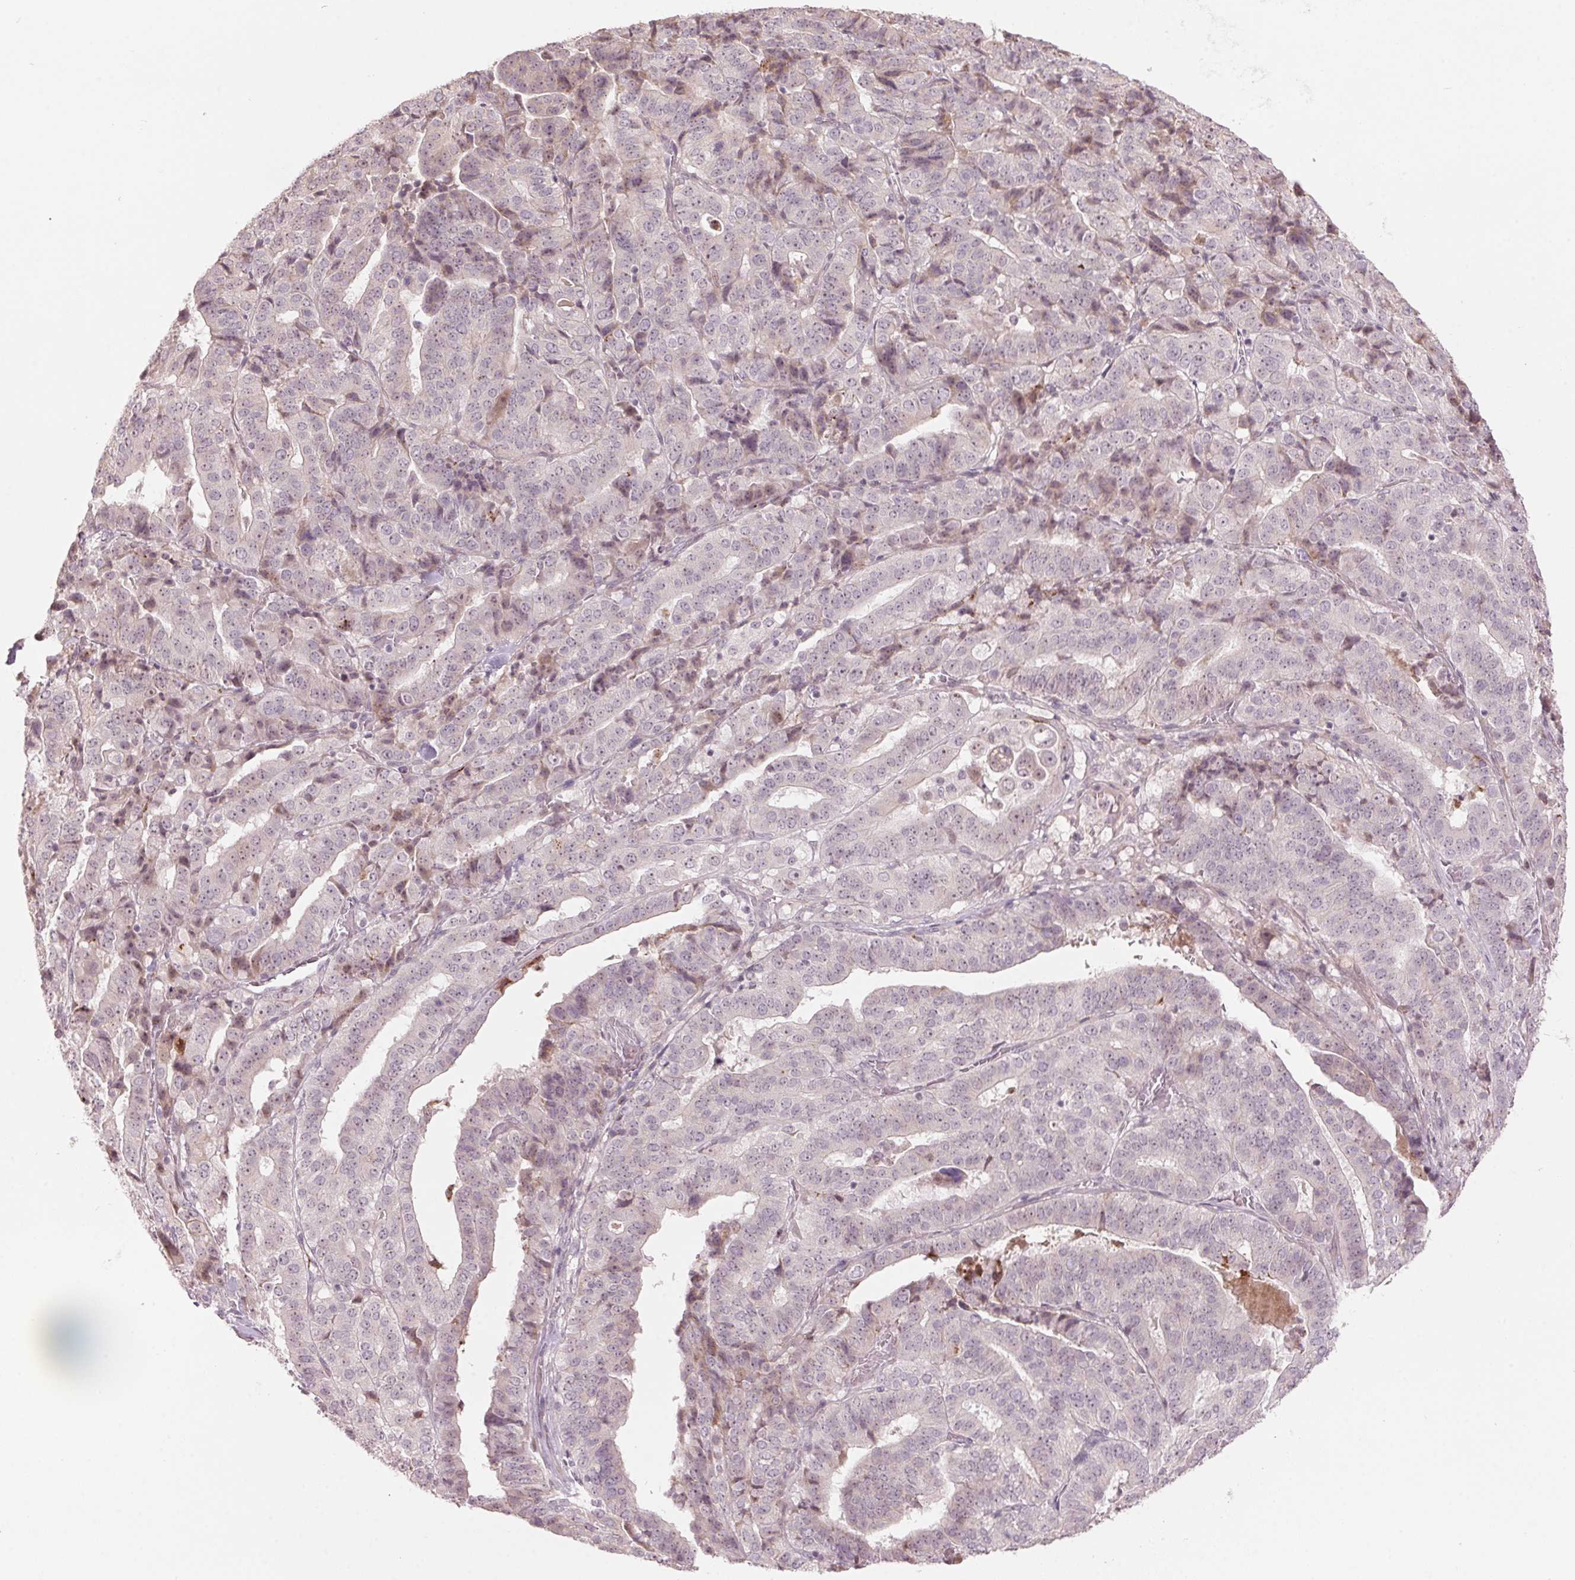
{"staining": {"intensity": "negative", "quantity": "none", "location": "none"}, "tissue": "stomach cancer", "cell_type": "Tumor cells", "image_type": "cancer", "snomed": [{"axis": "morphology", "description": "Adenocarcinoma, NOS"}, {"axis": "topography", "description": "Stomach"}], "caption": "High power microscopy histopathology image of an immunohistochemistry (IHC) micrograph of stomach cancer (adenocarcinoma), revealing no significant expression in tumor cells. The staining was performed using DAB (3,3'-diaminobenzidine) to visualize the protein expression in brown, while the nuclei were stained in blue with hematoxylin (Magnification: 20x).", "gene": "TMED6", "patient": {"sex": "male", "age": 48}}